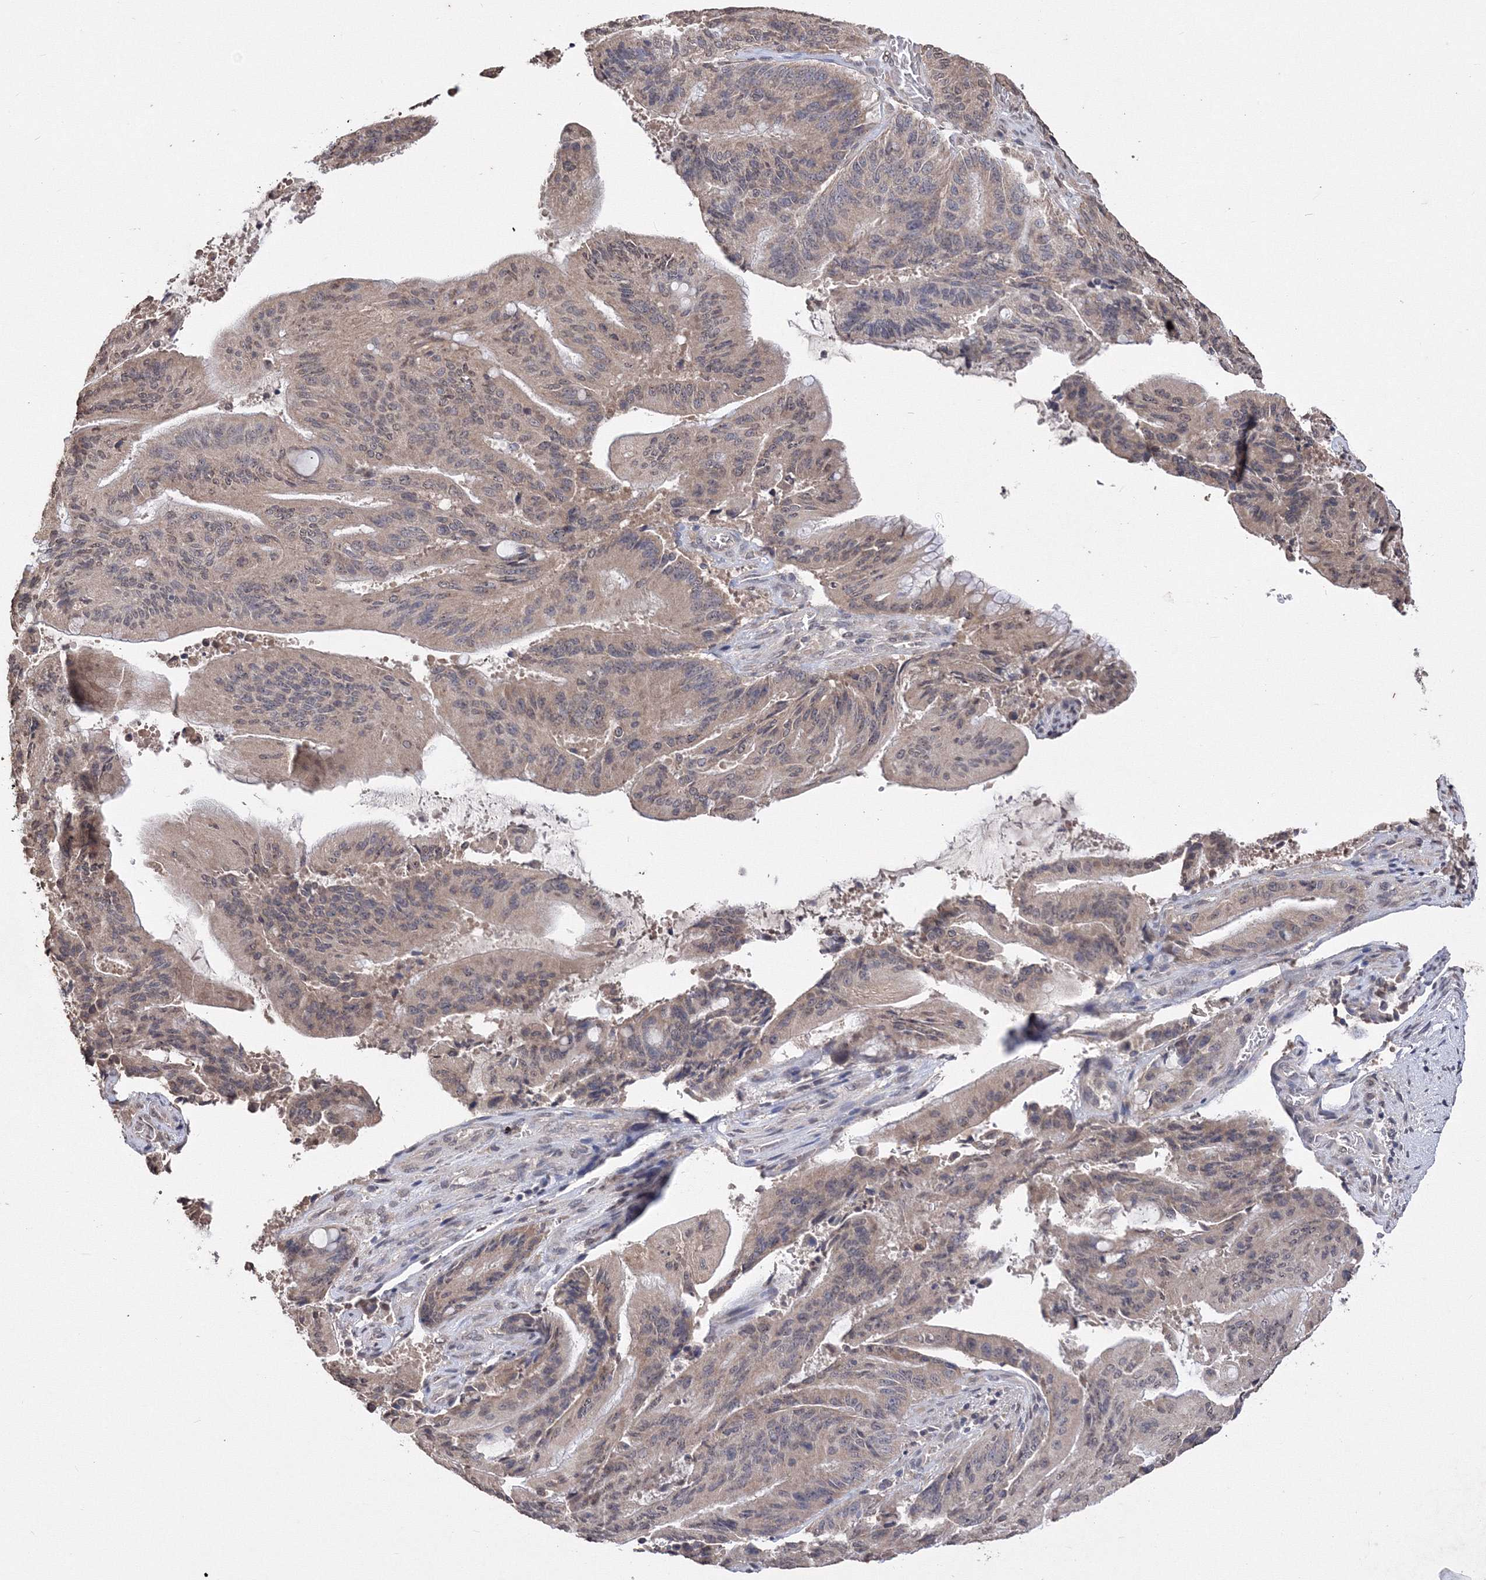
{"staining": {"intensity": "weak", "quantity": "25%-75%", "location": "cytoplasmic/membranous,nuclear"}, "tissue": "liver cancer", "cell_type": "Tumor cells", "image_type": "cancer", "snomed": [{"axis": "morphology", "description": "Normal tissue, NOS"}, {"axis": "morphology", "description": "Cholangiocarcinoma"}, {"axis": "topography", "description": "Liver"}, {"axis": "topography", "description": "Peripheral nerve tissue"}], "caption": "Human liver cancer stained with a brown dye demonstrates weak cytoplasmic/membranous and nuclear positive staining in about 25%-75% of tumor cells.", "gene": "GPN1", "patient": {"sex": "female", "age": 73}}